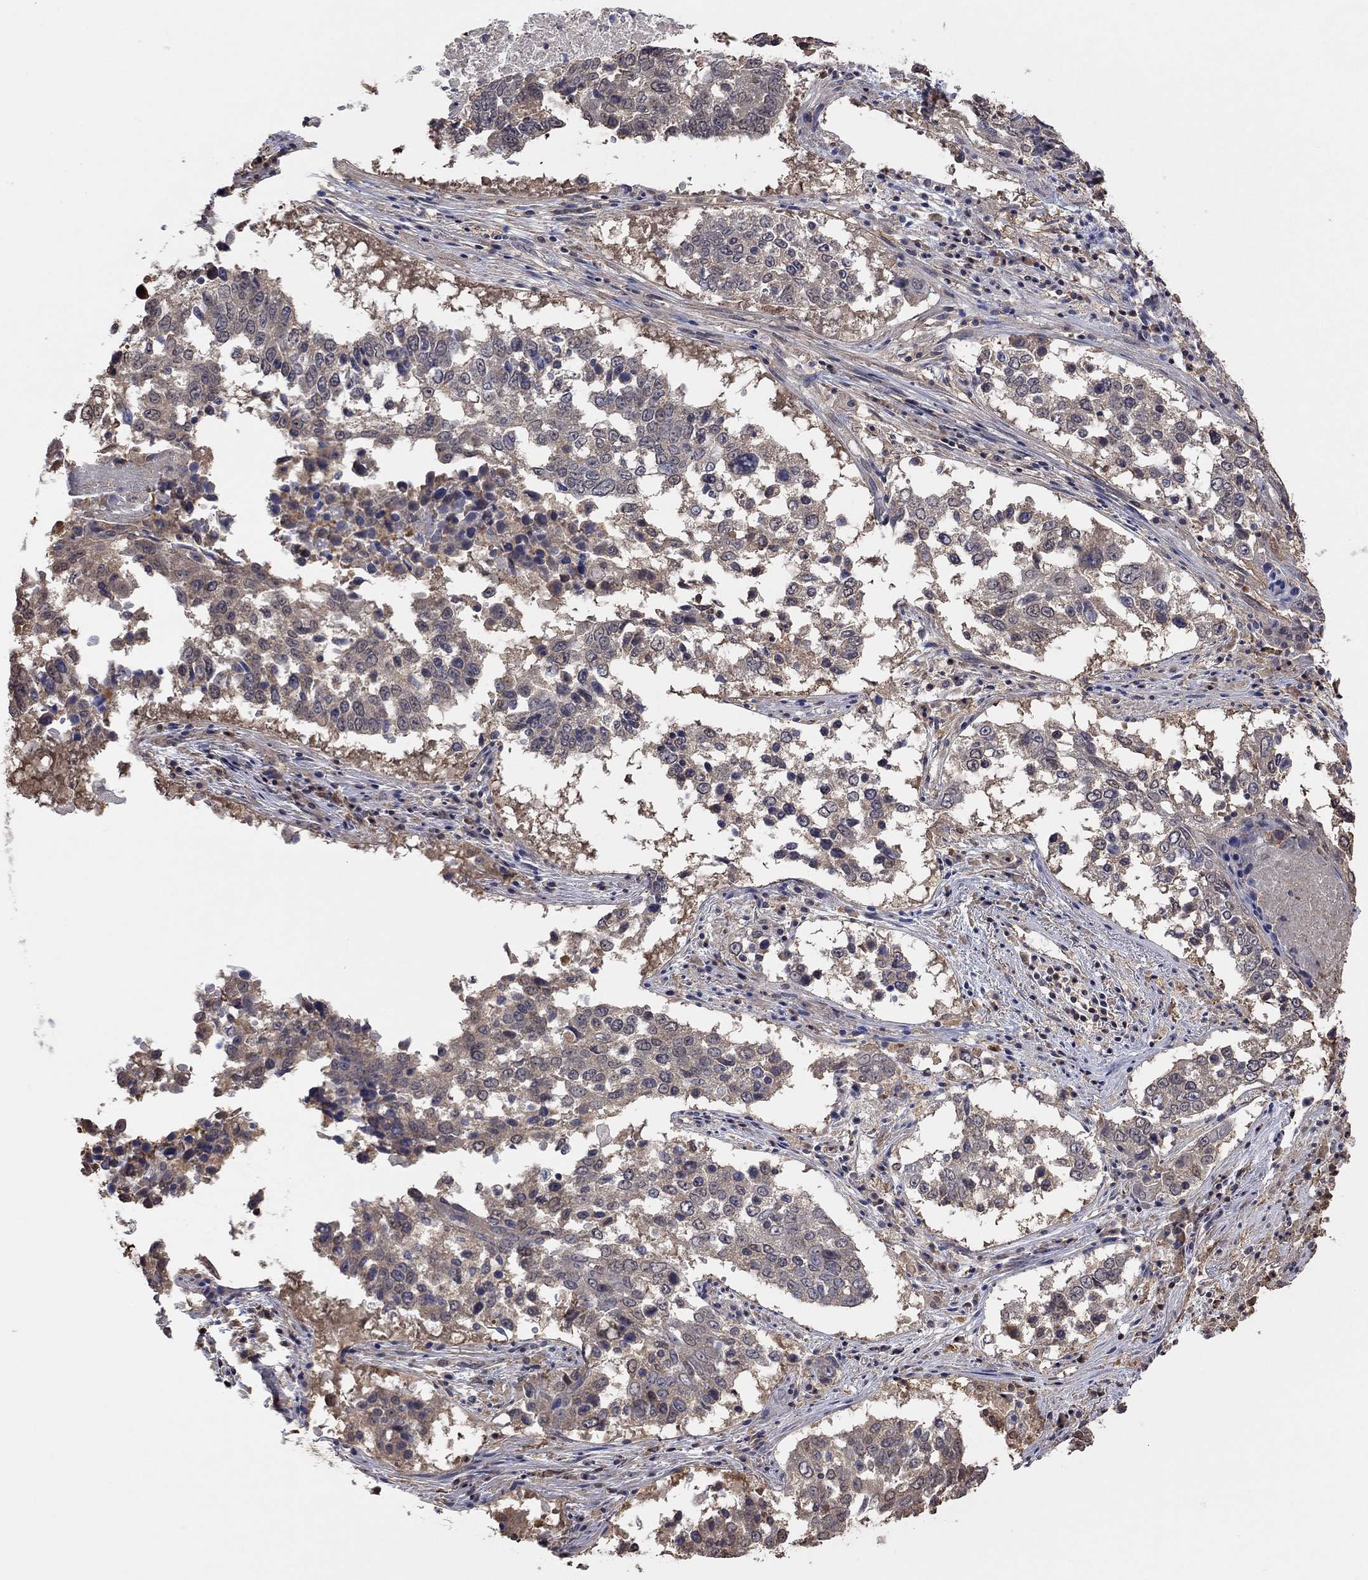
{"staining": {"intensity": "negative", "quantity": "none", "location": "none"}, "tissue": "lung cancer", "cell_type": "Tumor cells", "image_type": "cancer", "snomed": [{"axis": "morphology", "description": "Squamous cell carcinoma, NOS"}, {"axis": "topography", "description": "Lung"}], "caption": "Immunohistochemistry photomicrograph of human lung squamous cell carcinoma stained for a protein (brown), which demonstrates no staining in tumor cells. (Brightfield microscopy of DAB IHC at high magnification).", "gene": "RNF114", "patient": {"sex": "male", "age": 82}}